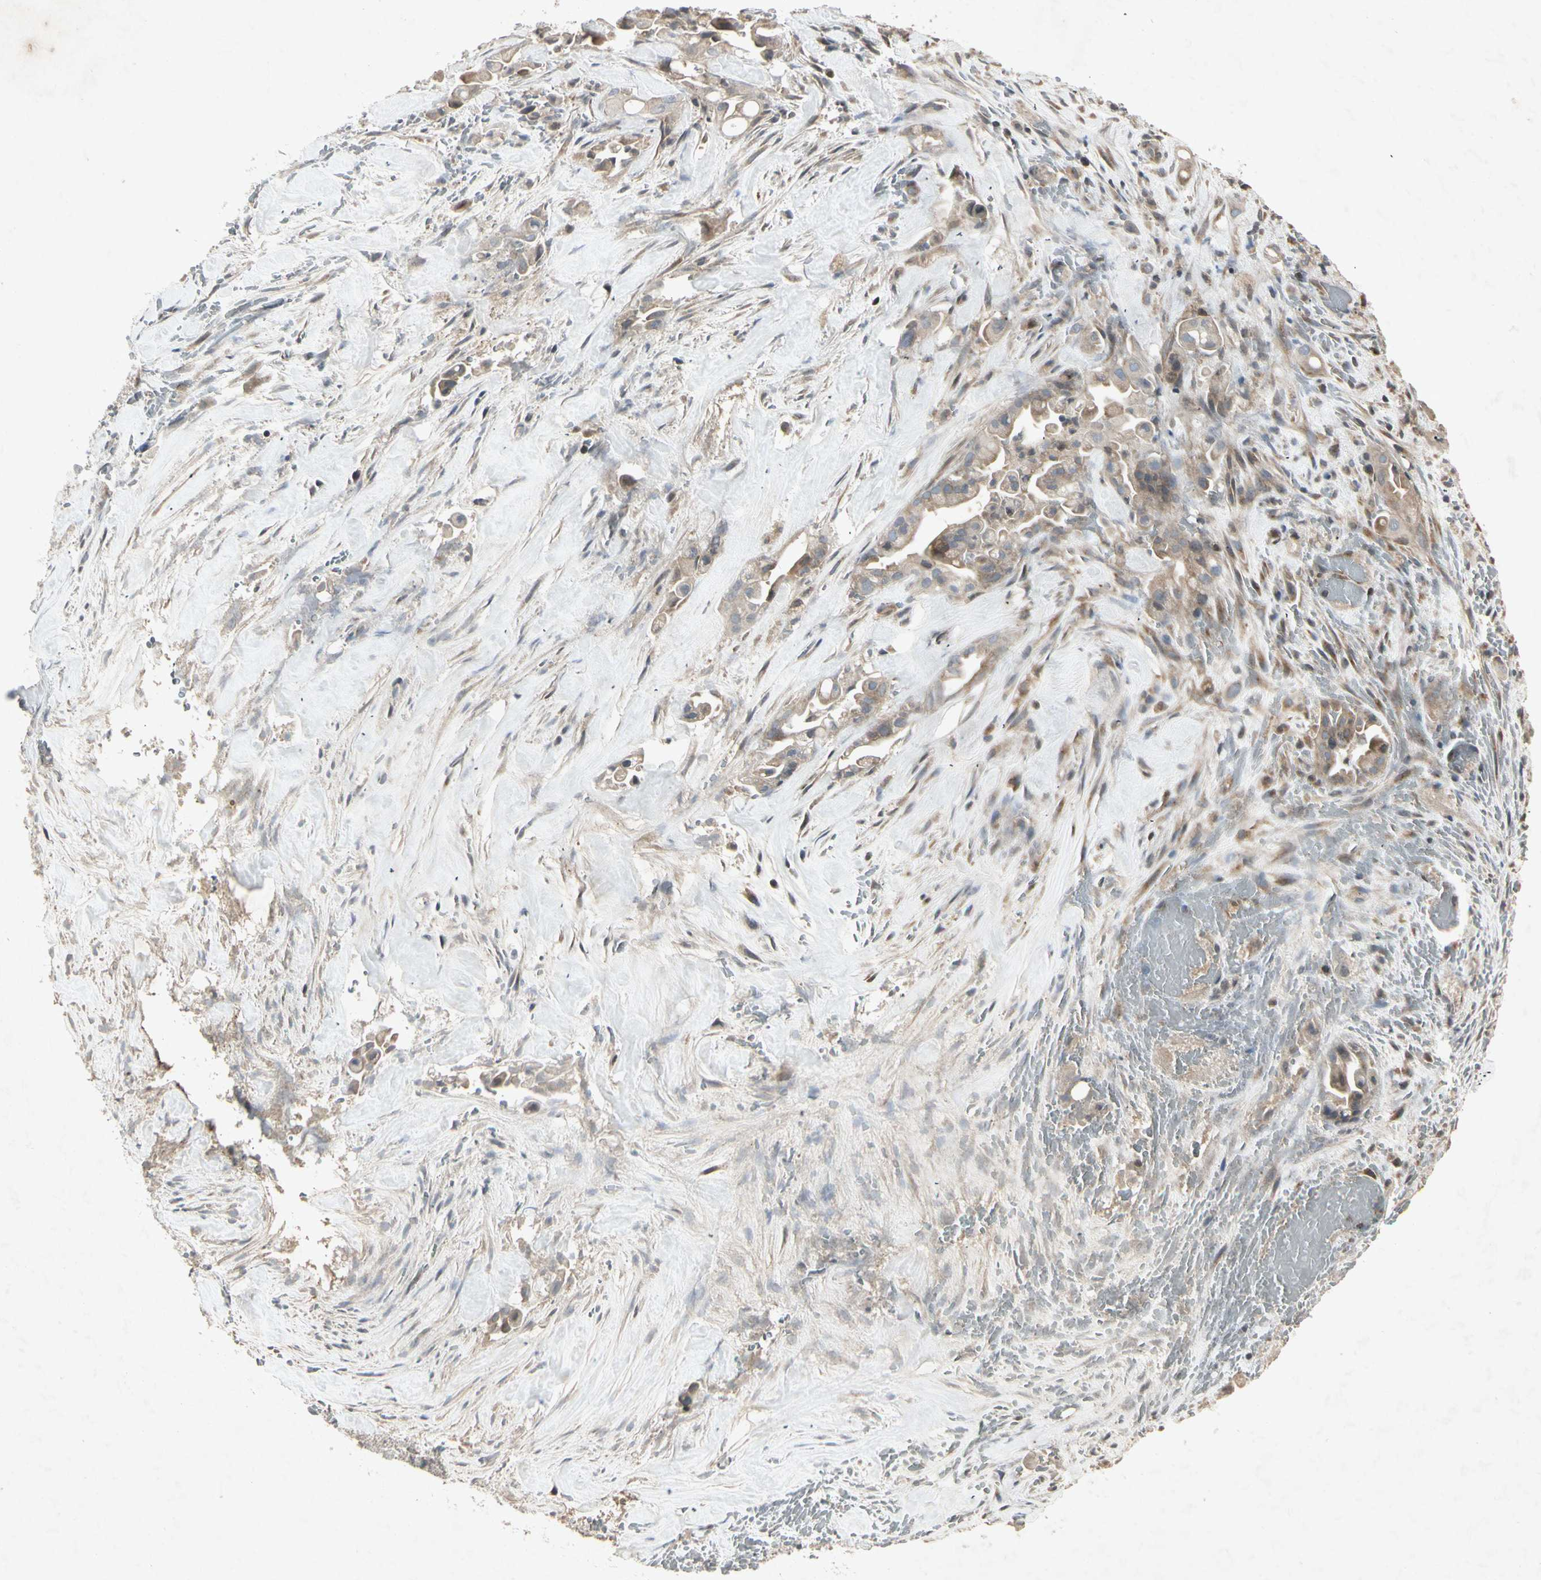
{"staining": {"intensity": "weak", "quantity": "25%-75%", "location": "cytoplasmic/membranous"}, "tissue": "liver cancer", "cell_type": "Tumor cells", "image_type": "cancer", "snomed": [{"axis": "morphology", "description": "Cholangiocarcinoma"}, {"axis": "topography", "description": "Liver"}], "caption": "High-power microscopy captured an IHC image of liver cholangiocarcinoma, revealing weak cytoplasmic/membranous positivity in about 25%-75% of tumor cells. The protein is stained brown, and the nuclei are stained in blue (DAB (3,3'-diaminobenzidine) IHC with brightfield microscopy, high magnification).", "gene": "TEK", "patient": {"sex": "female", "age": 68}}